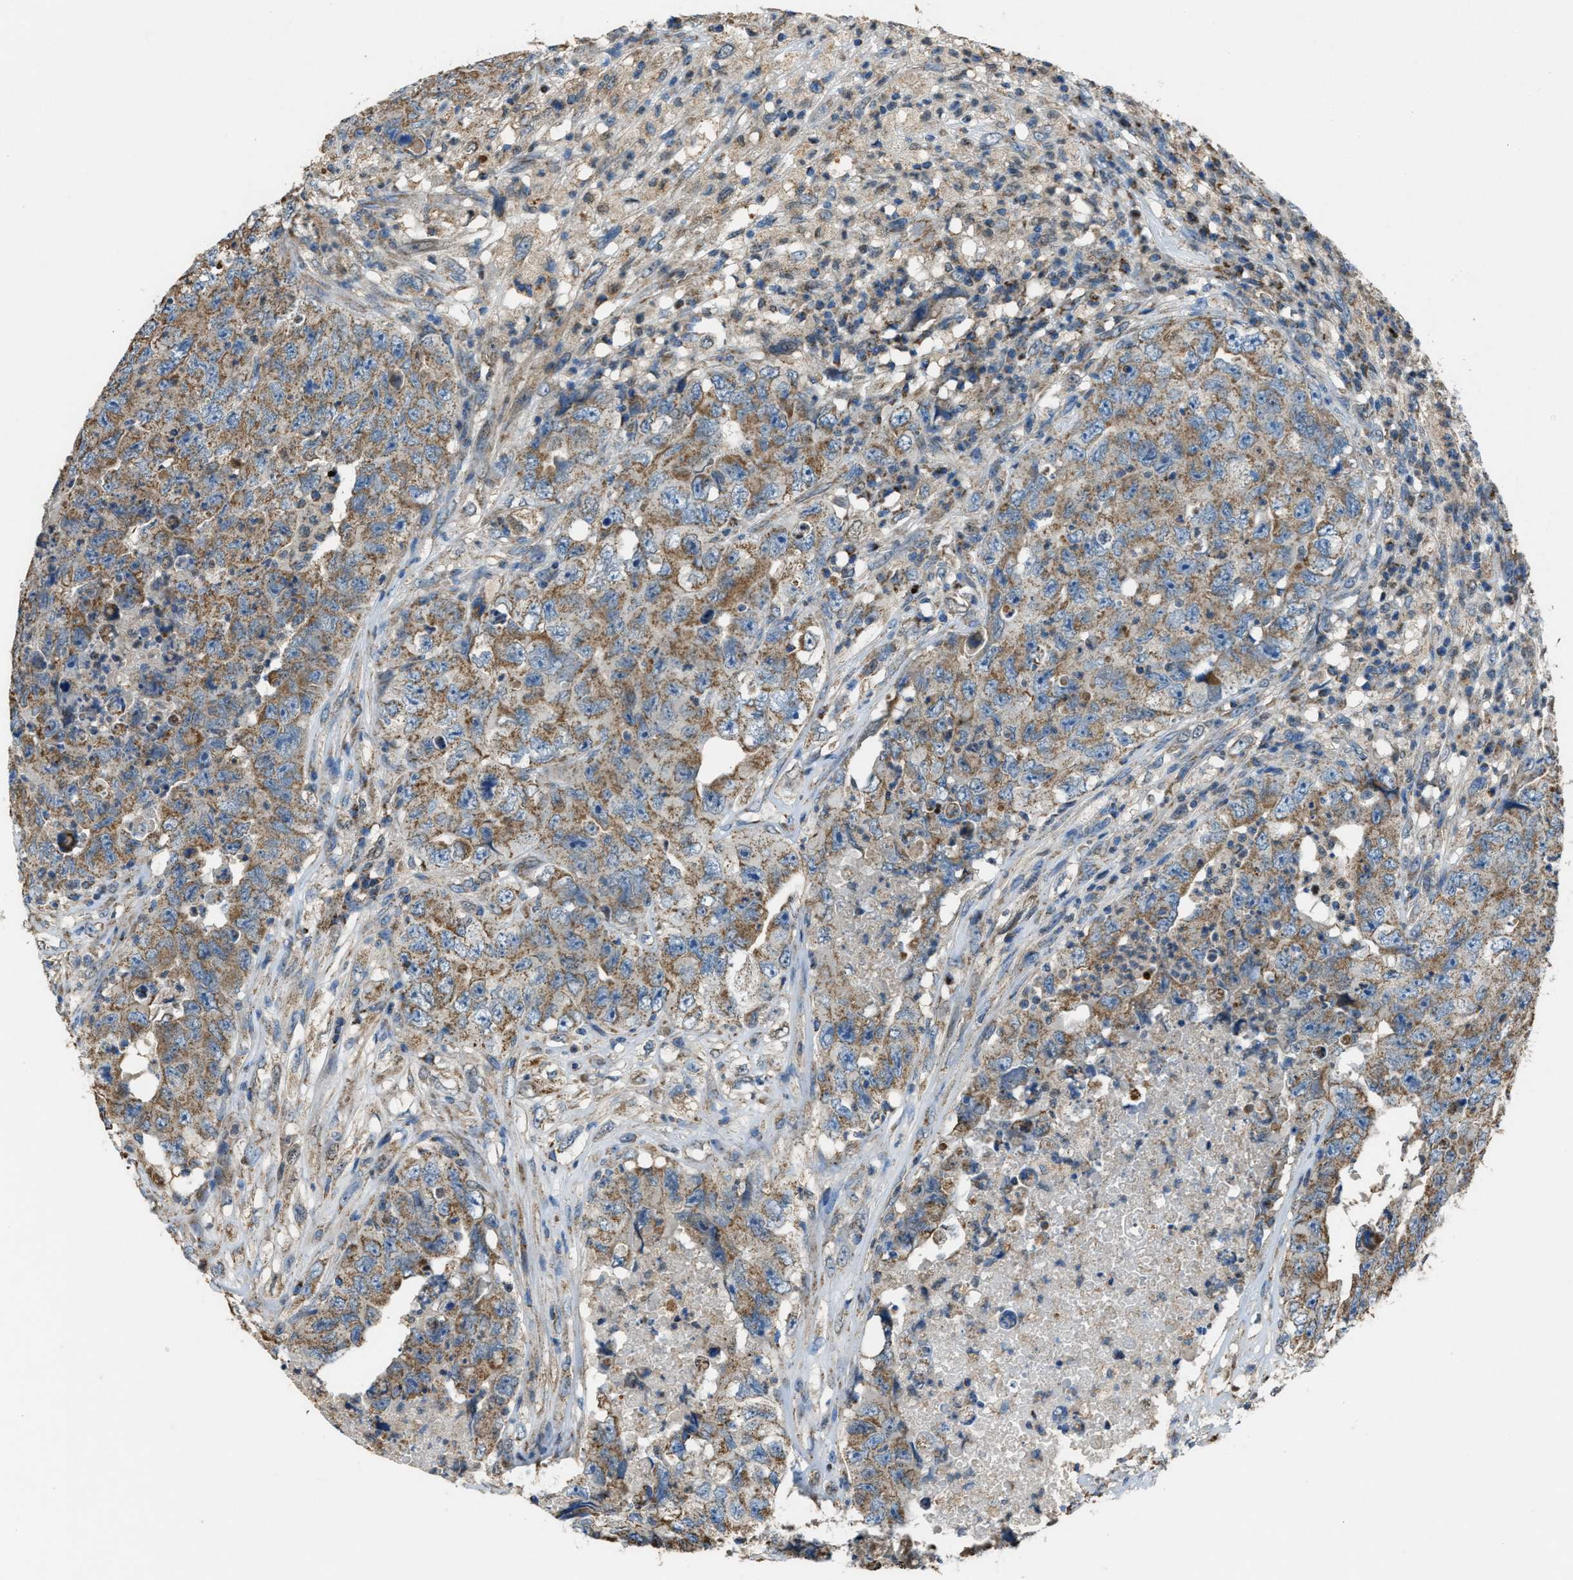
{"staining": {"intensity": "moderate", "quantity": ">75%", "location": "cytoplasmic/membranous"}, "tissue": "testis cancer", "cell_type": "Tumor cells", "image_type": "cancer", "snomed": [{"axis": "morphology", "description": "Carcinoma, Embryonal, NOS"}, {"axis": "topography", "description": "Testis"}], "caption": "Protein expression analysis of testis cancer demonstrates moderate cytoplasmic/membranous staining in about >75% of tumor cells.", "gene": "SLC25A11", "patient": {"sex": "male", "age": 32}}